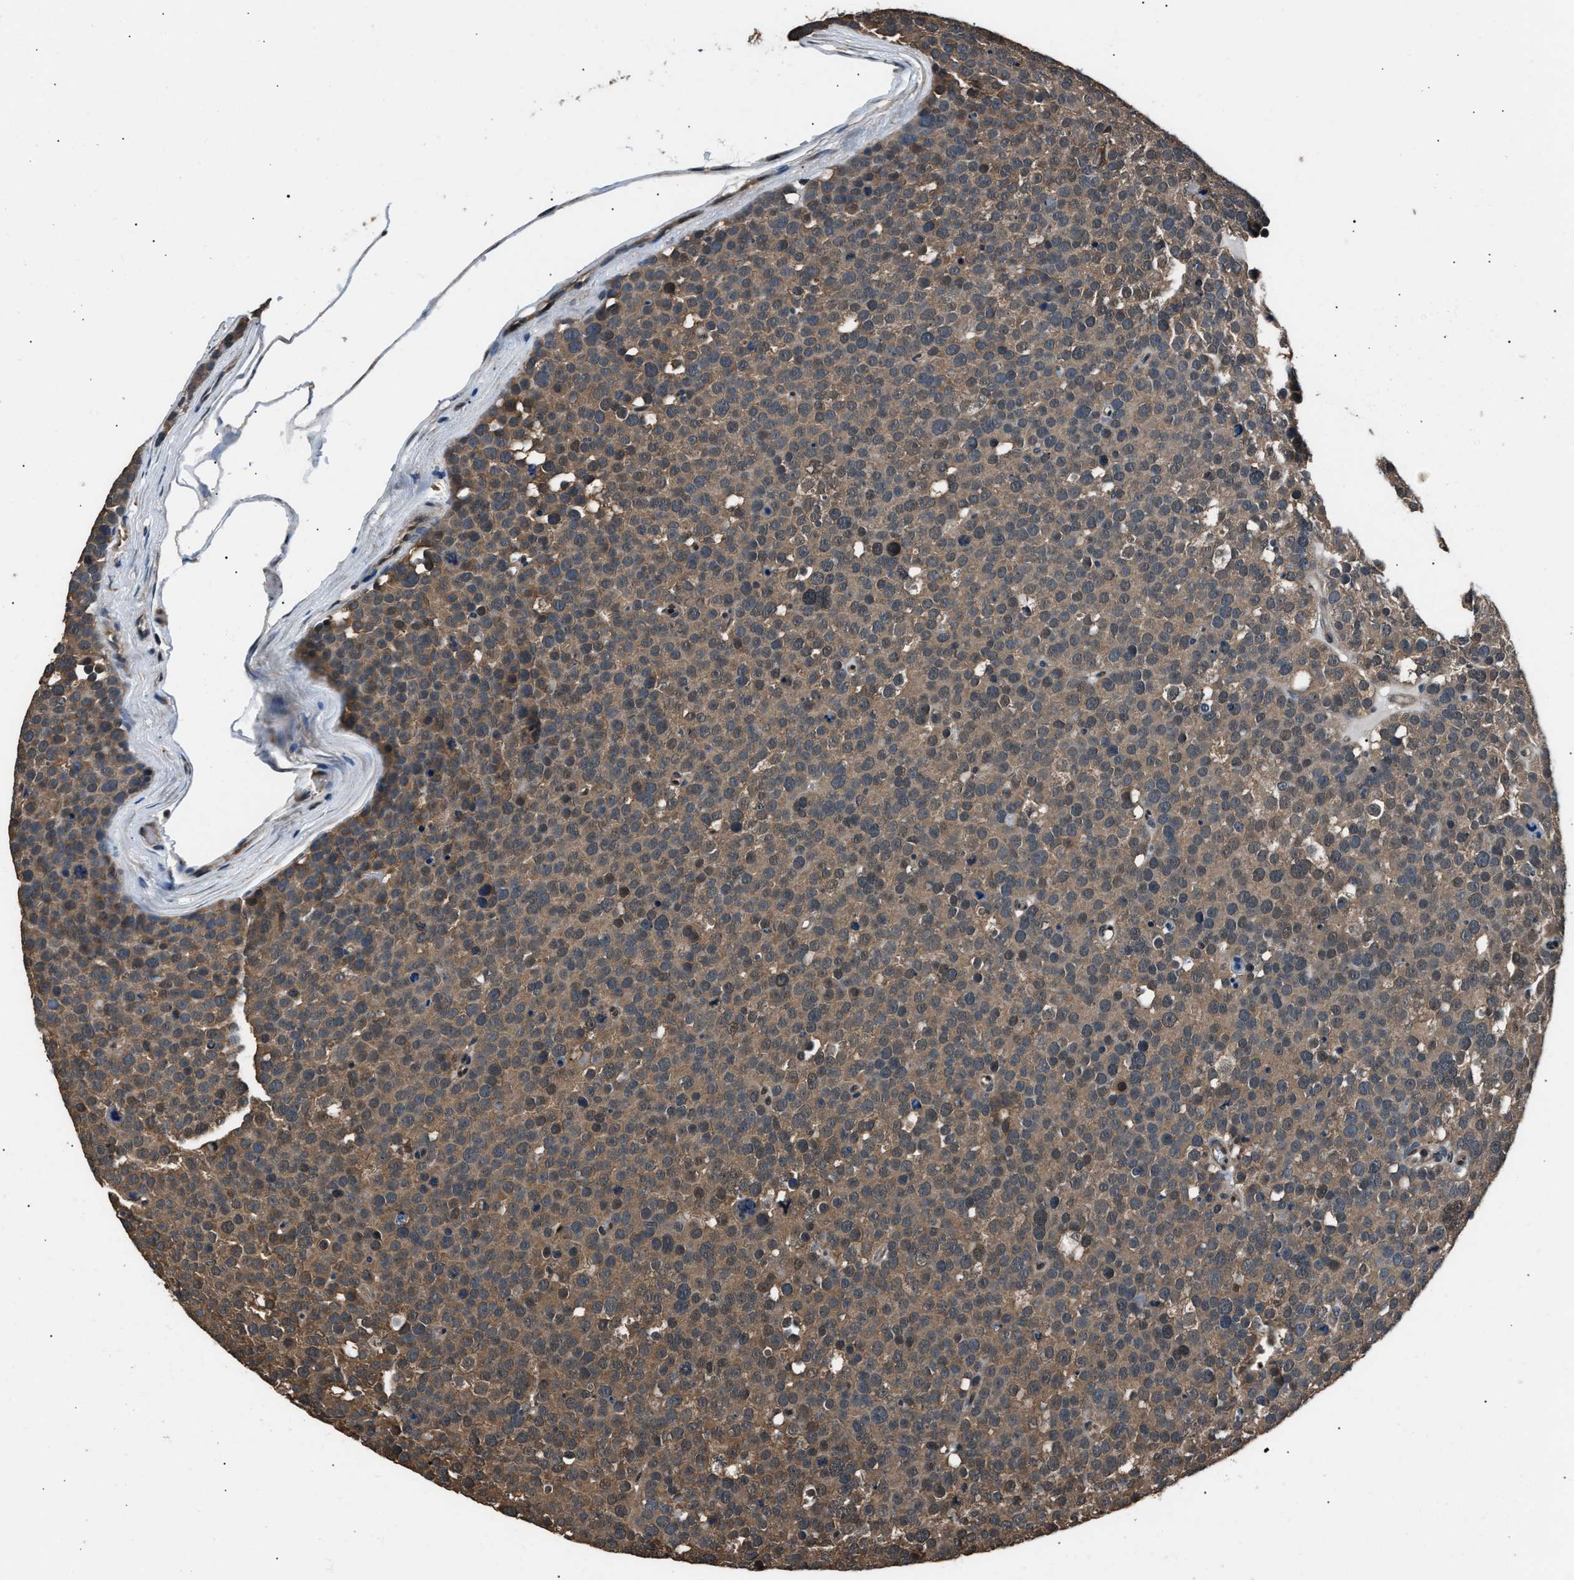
{"staining": {"intensity": "moderate", "quantity": ">75%", "location": "cytoplasmic/membranous,nuclear"}, "tissue": "testis cancer", "cell_type": "Tumor cells", "image_type": "cancer", "snomed": [{"axis": "morphology", "description": "Seminoma, NOS"}, {"axis": "topography", "description": "Testis"}], "caption": "Testis cancer stained for a protein shows moderate cytoplasmic/membranous and nuclear positivity in tumor cells.", "gene": "DFFA", "patient": {"sex": "male", "age": 71}}